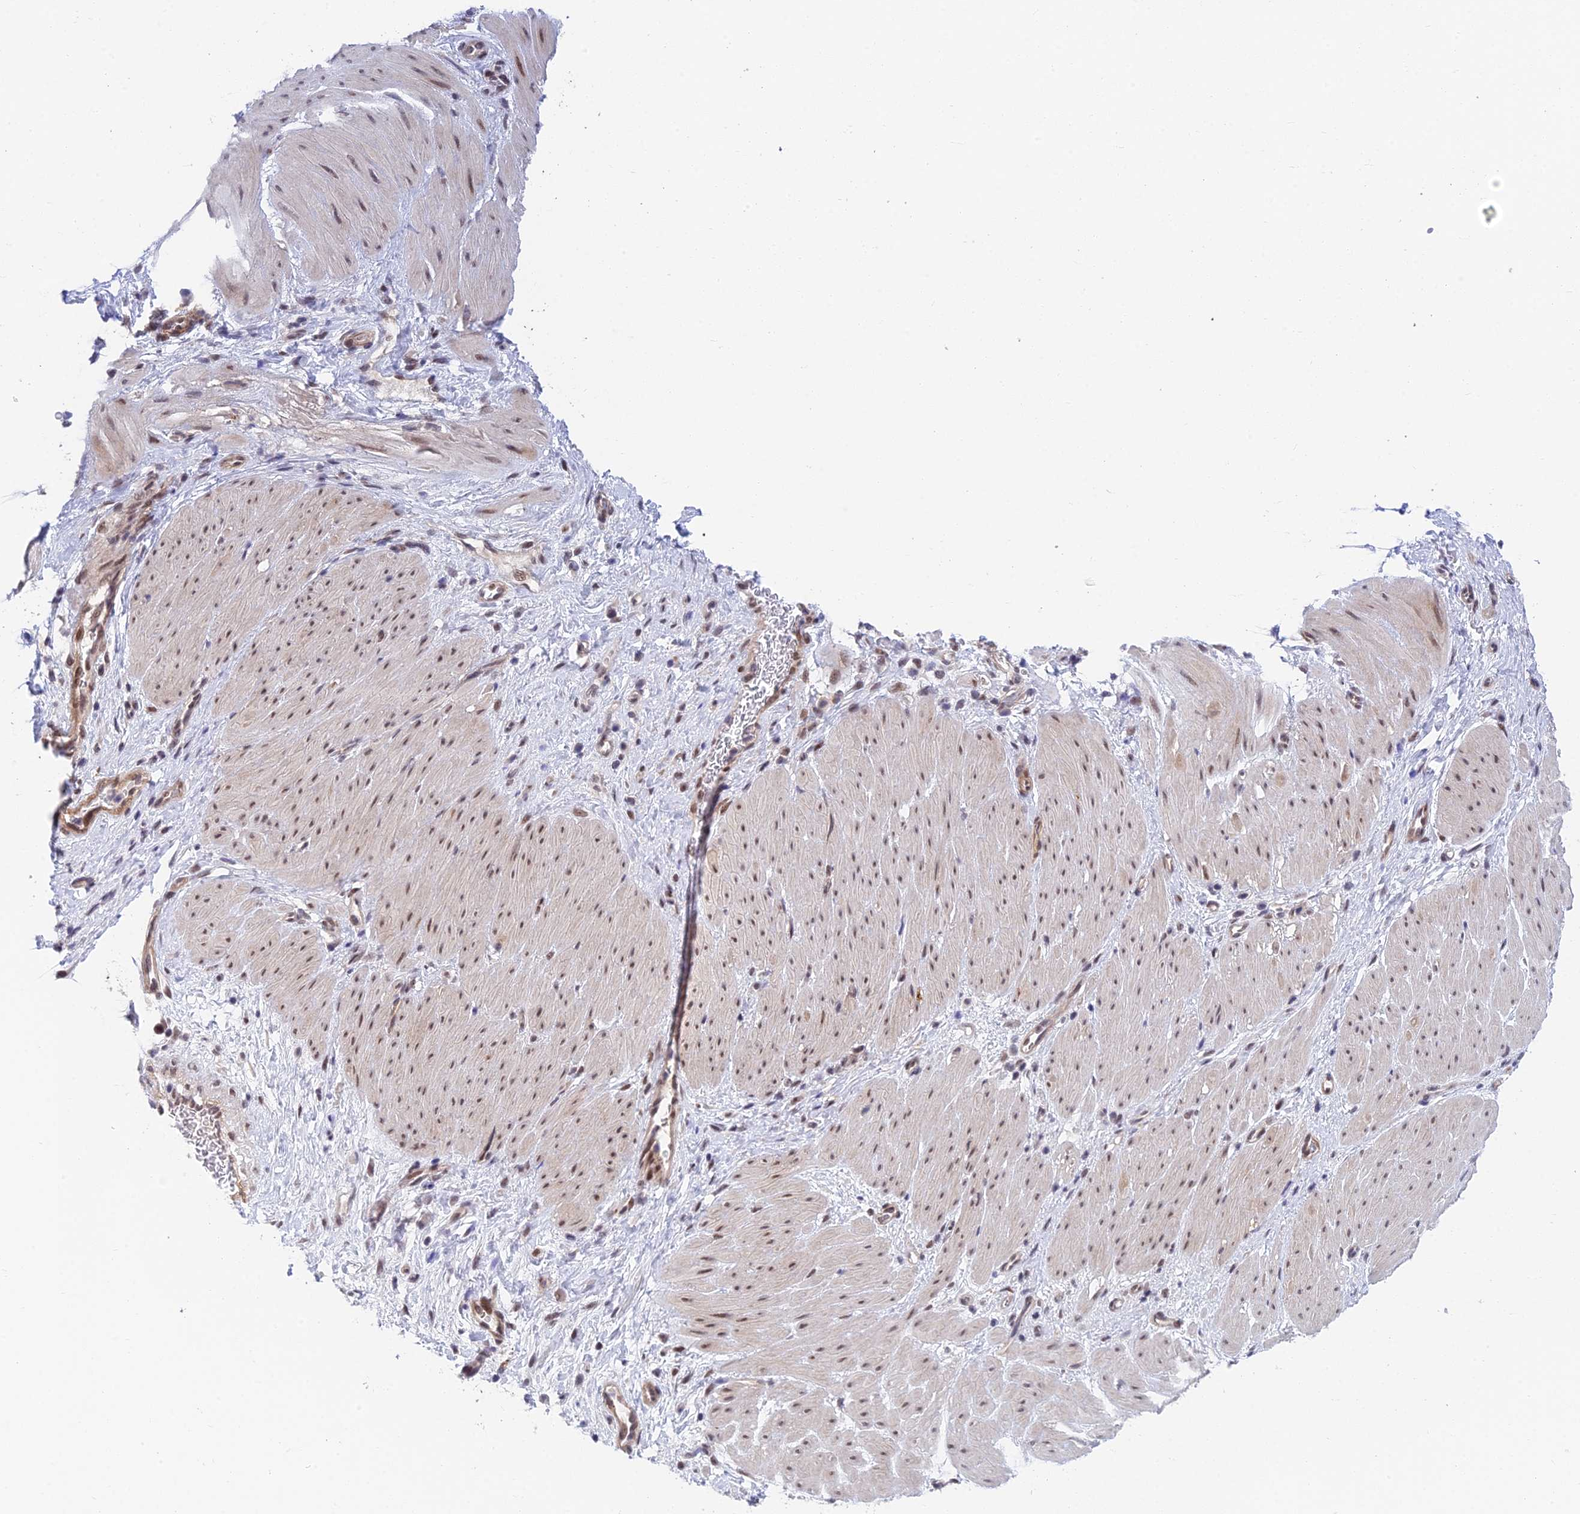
{"staining": {"intensity": "moderate", "quantity": ">75%", "location": "nuclear"}, "tissue": "stomach cancer", "cell_type": "Tumor cells", "image_type": "cancer", "snomed": [{"axis": "morphology", "description": "Adenocarcinoma, NOS"}, {"axis": "topography", "description": "Stomach"}], "caption": "Immunohistochemistry image of adenocarcinoma (stomach) stained for a protein (brown), which exhibits medium levels of moderate nuclear positivity in approximately >75% of tumor cells.", "gene": "NSMCE1", "patient": {"sex": "male", "age": 48}}